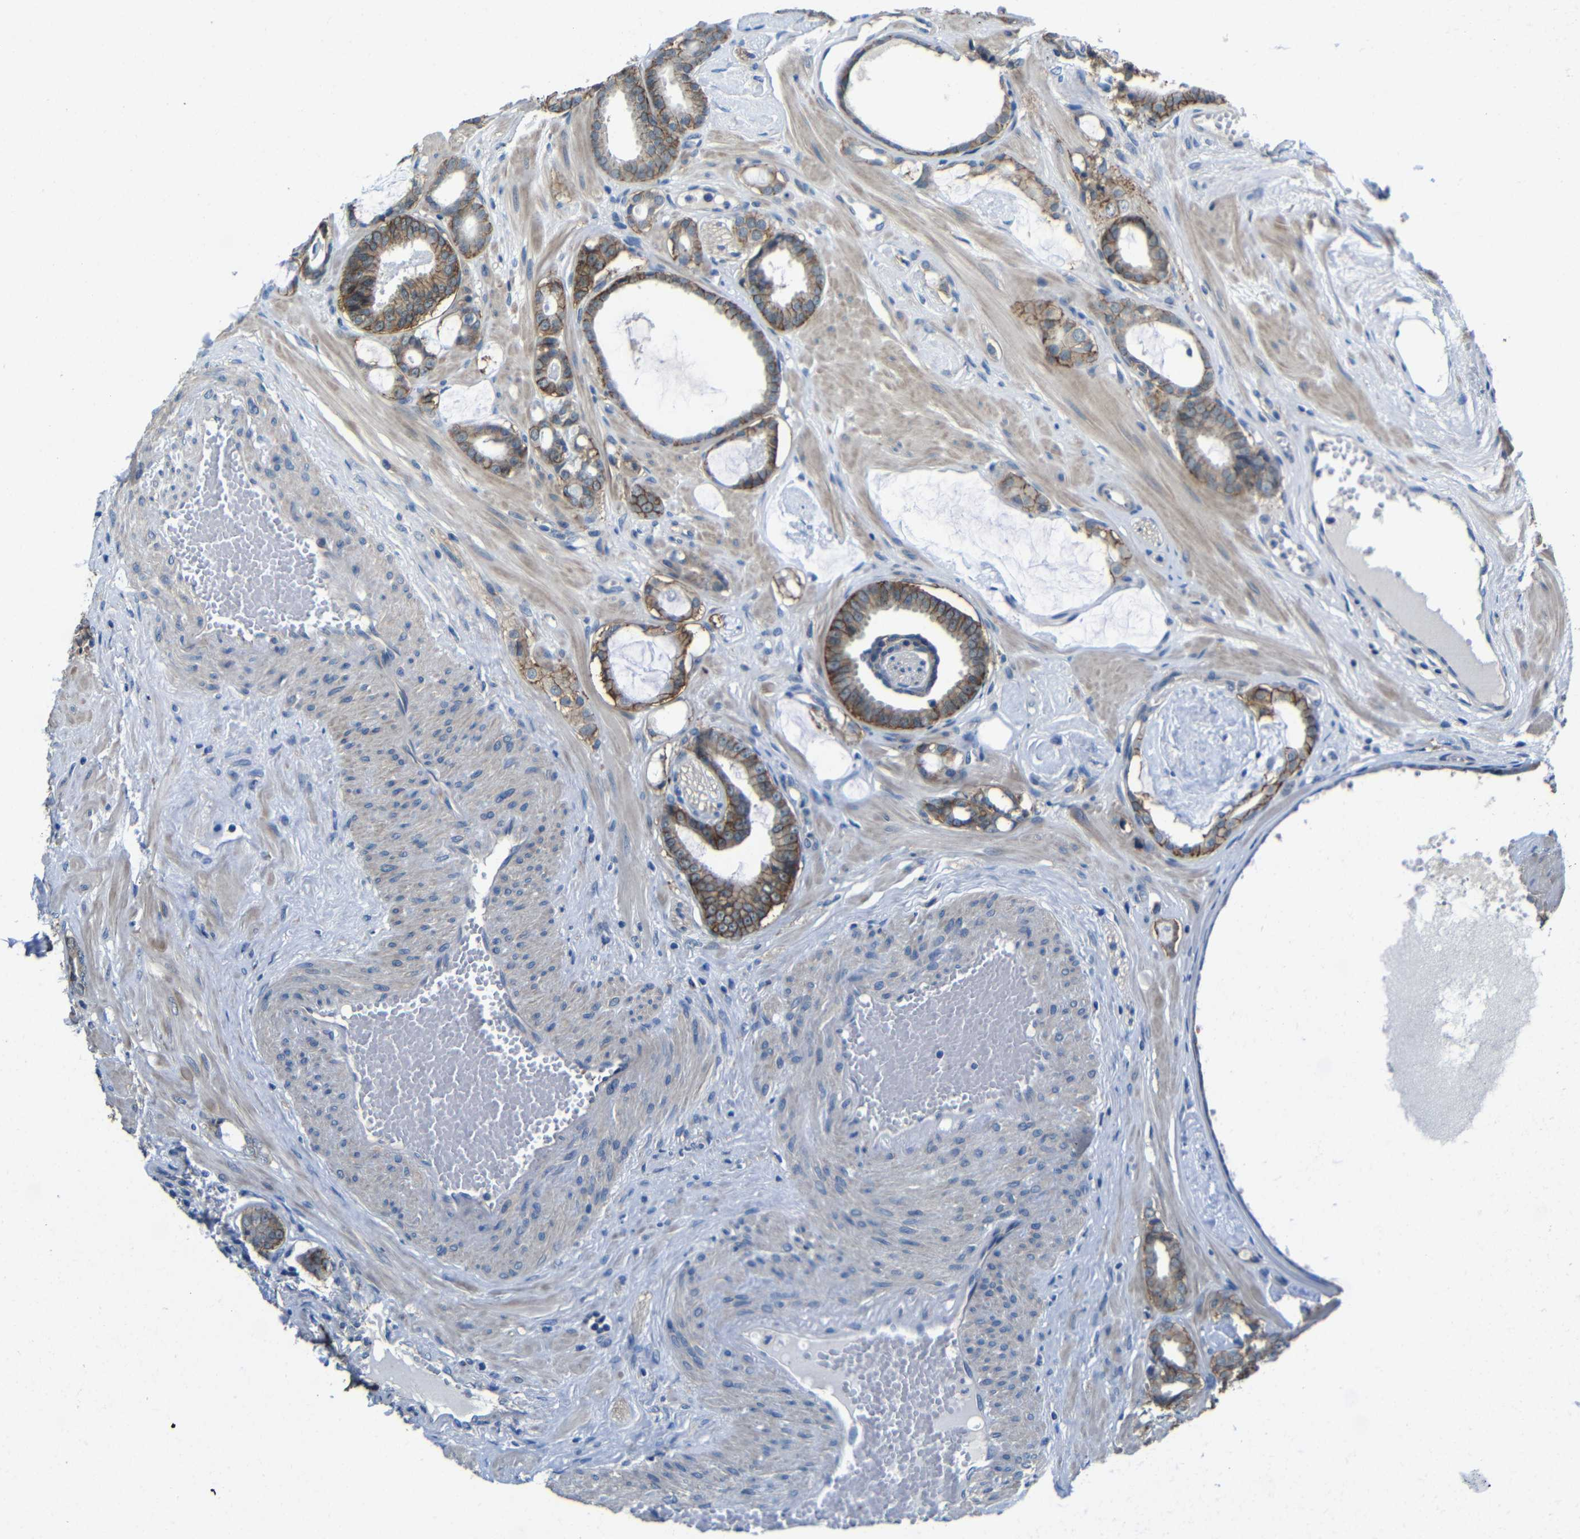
{"staining": {"intensity": "moderate", "quantity": ">75%", "location": "cytoplasmic/membranous"}, "tissue": "prostate cancer", "cell_type": "Tumor cells", "image_type": "cancer", "snomed": [{"axis": "morphology", "description": "Adenocarcinoma, Low grade"}, {"axis": "topography", "description": "Prostate"}], "caption": "Protein positivity by immunohistochemistry displays moderate cytoplasmic/membranous expression in about >75% of tumor cells in adenocarcinoma (low-grade) (prostate).", "gene": "ZNF90", "patient": {"sex": "male", "age": 53}}